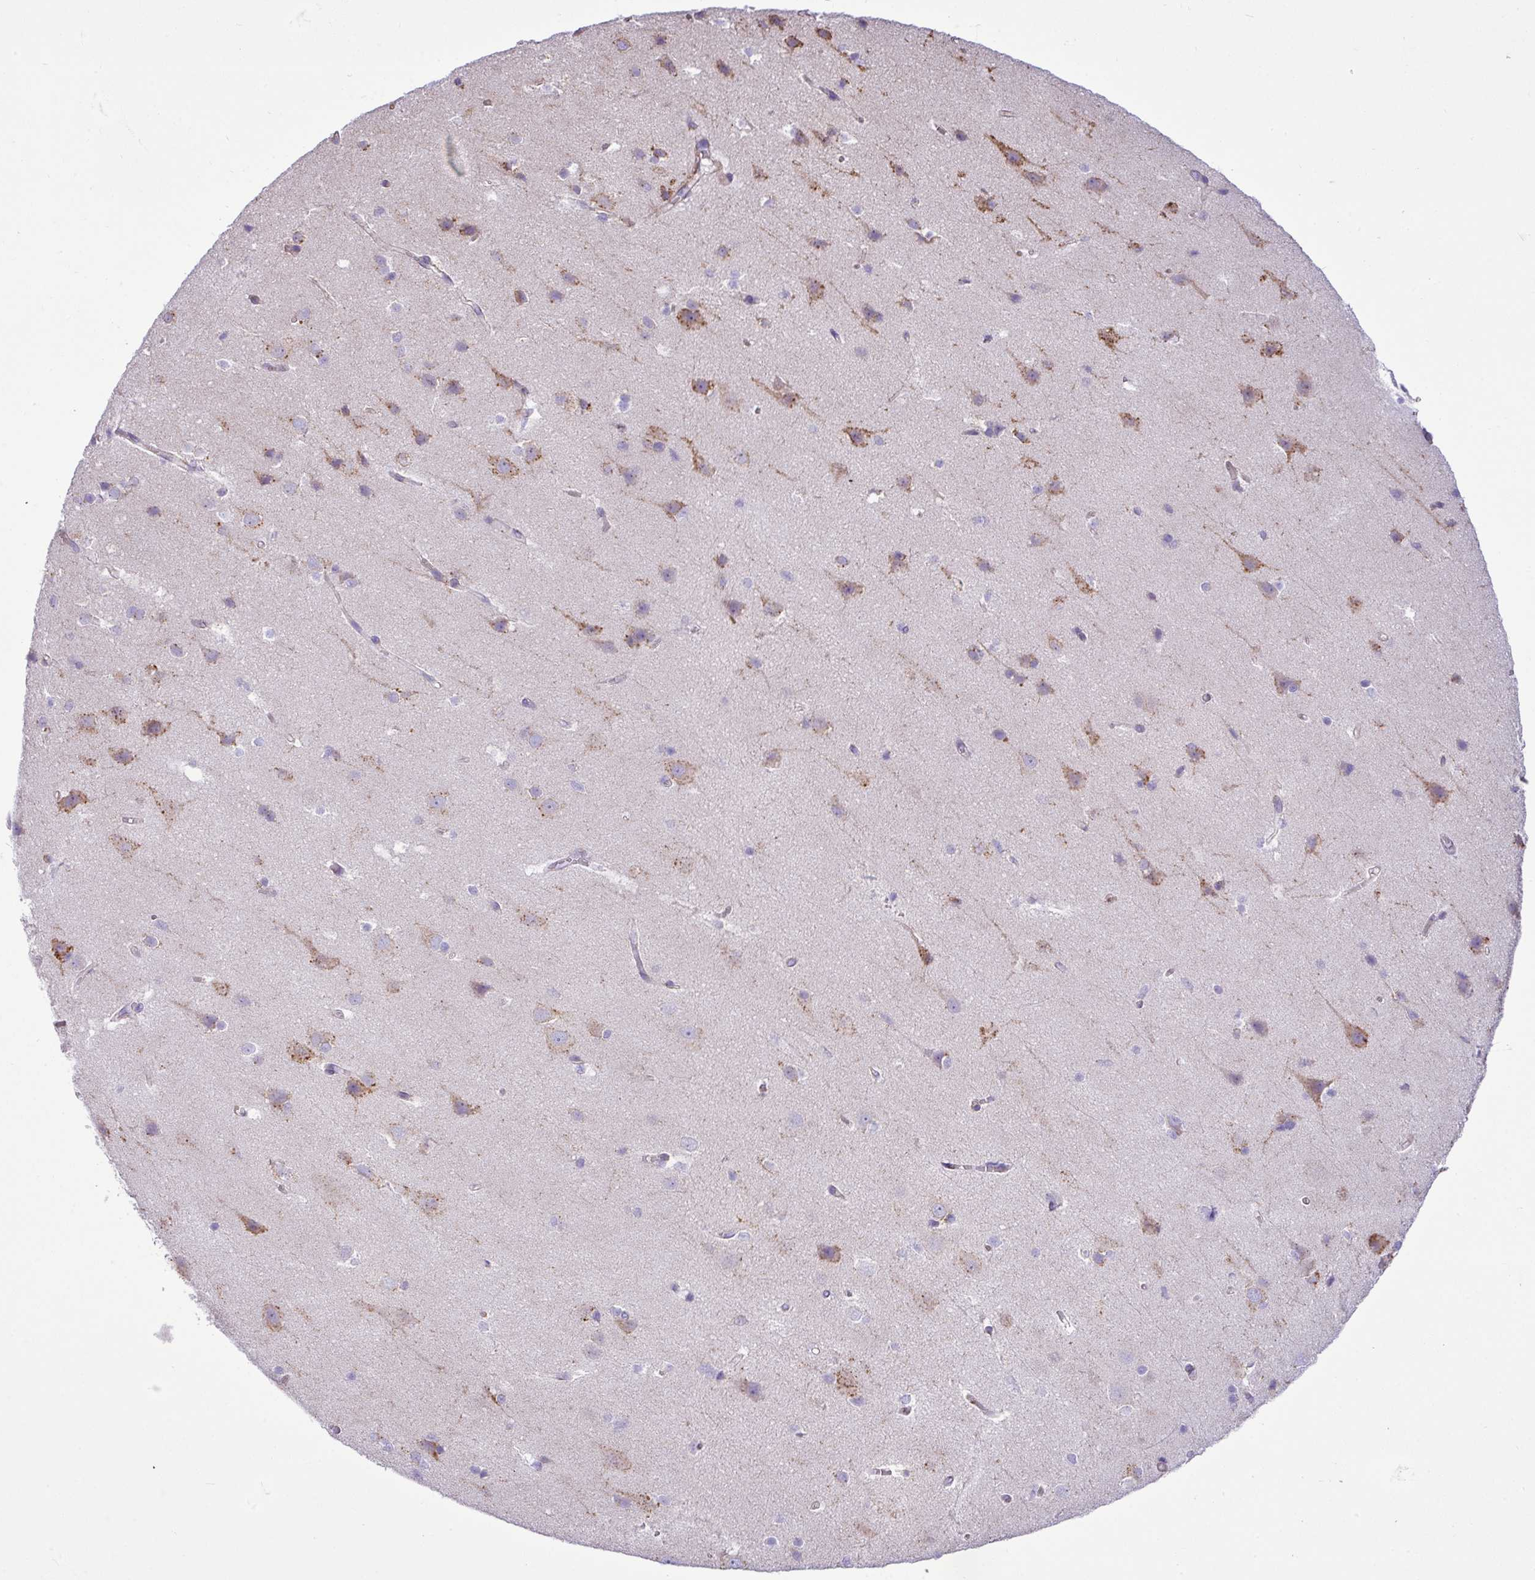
{"staining": {"intensity": "moderate", "quantity": "<25%", "location": "cytoplasmic/membranous"}, "tissue": "cerebral cortex", "cell_type": "Endothelial cells", "image_type": "normal", "snomed": [{"axis": "morphology", "description": "Normal tissue, NOS"}, {"axis": "topography", "description": "Cerebral cortex"}], "caption": "High-magnification brightfield microscopy of normal cerebral cortex stained with DAB (brown) and counterstained with hematoxylin (blue). endothelial cells exhibit moderate cytoplasmic/membranous positivity is identified in approximately<25% of cells. (Stains: DAB (3,3'-diaminobenzidine) in brown, nuclei in blue, Microscopy: brightfield microscopy at high magnification).", "gene": "ZSCAN5A", "patient": {"sex": "male", "age": 37}}